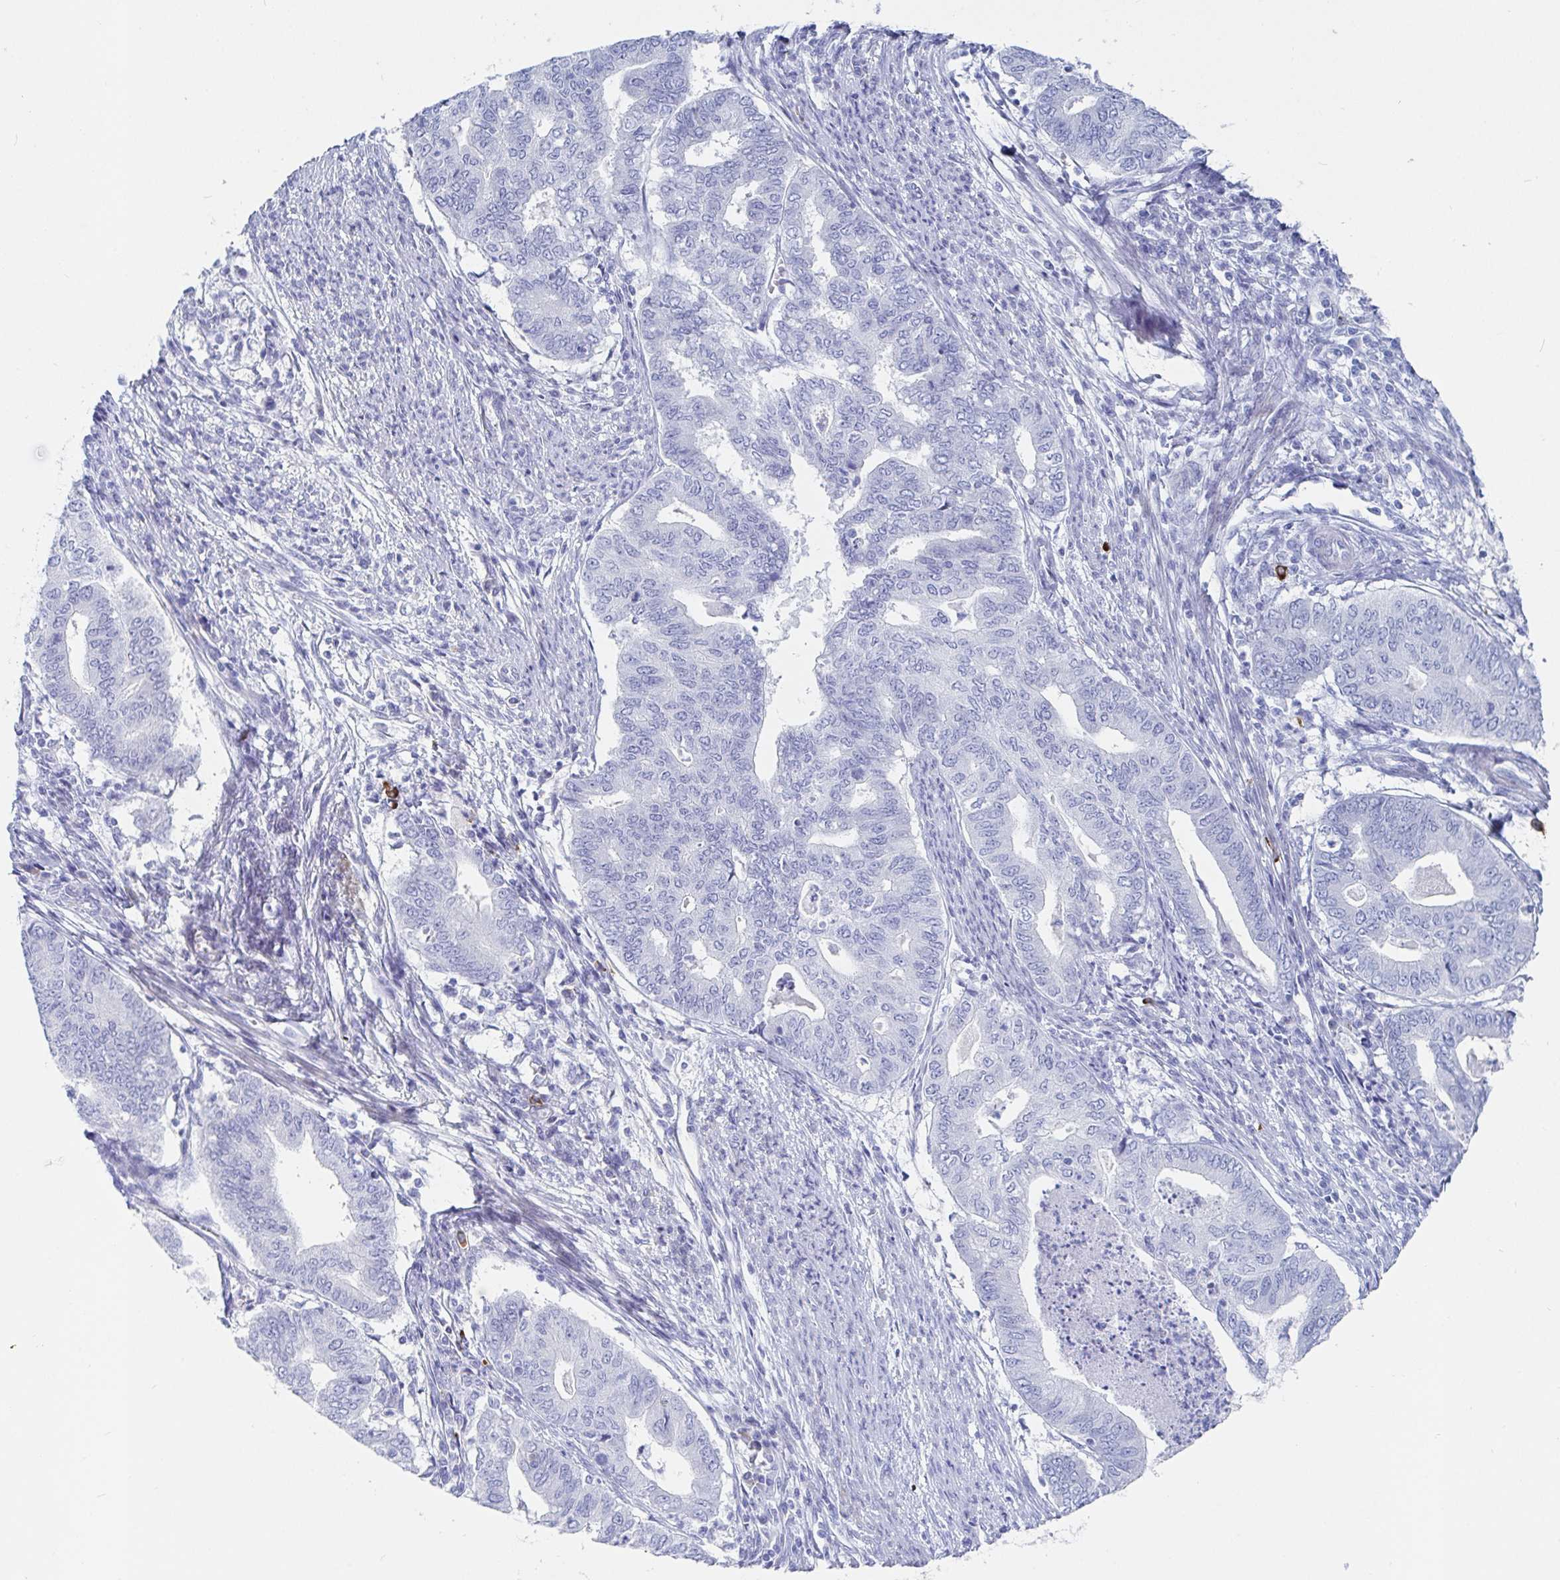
{"staining": {"intensity": "negative", "quantity": "none", "location": "none"}, "tissue": "endometrial cancer", "cell_type": "Tumor cells", "image_type": "cancer", "snomed": [{"axis": "morphology", "description": "Adenocarcinoma, NOS"}, {"axis": "topography", "description": "Endometrium"}], "caption": "Immunohistochemistry image of endometrial adenocarcinoma stained for a protein (brown), which shows no staining in tumor cells. The staining is performed using DAB brown chromogen with nuclei counter-stained in using hematoxylin.", "gene": "PACSIN1", "patient": {"sex": "female", "age": 79}}